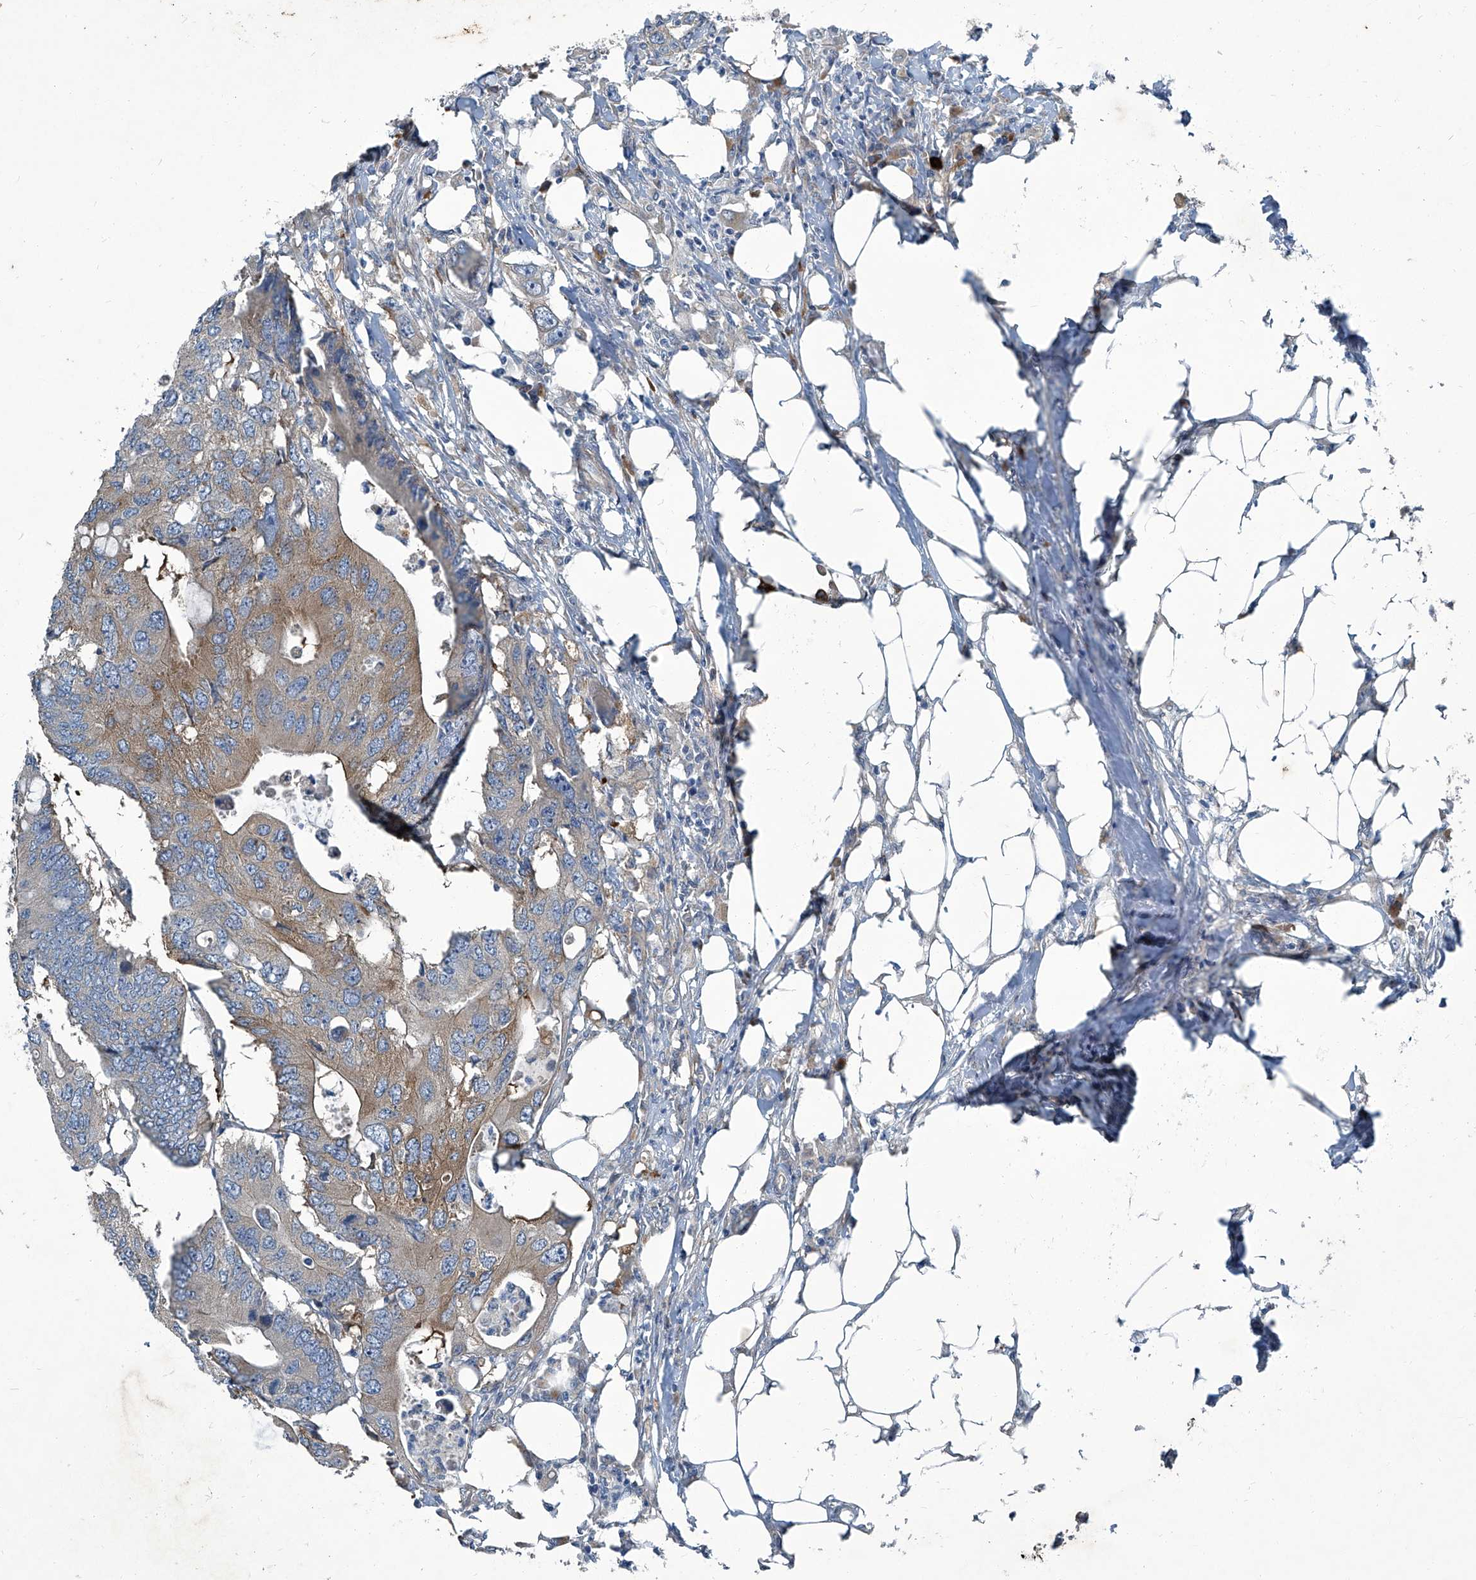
{"staining": {"intensity": "moderate", "quantity": "<25%", "location": "cytoplasmic/membranous"}, "tissue": "colorectal cancer", "cell_type": "Tumor cells", "image_type": "cancer", "snomed": [{"axis": "morphology", "description": "Adenocarcinoma, NOS"}, {"axis": "topography", "description": "Colon"}], "caption": "A brown stain highlights moderate cytoplasmic/membranous expression of a protein in colorectal adenocarcinoma tumor cells. (DAB IHC with brightfield microscopy, high magnification).", "gene": "SLC26A11", "patient": {"sex": "male", "age": 71}}